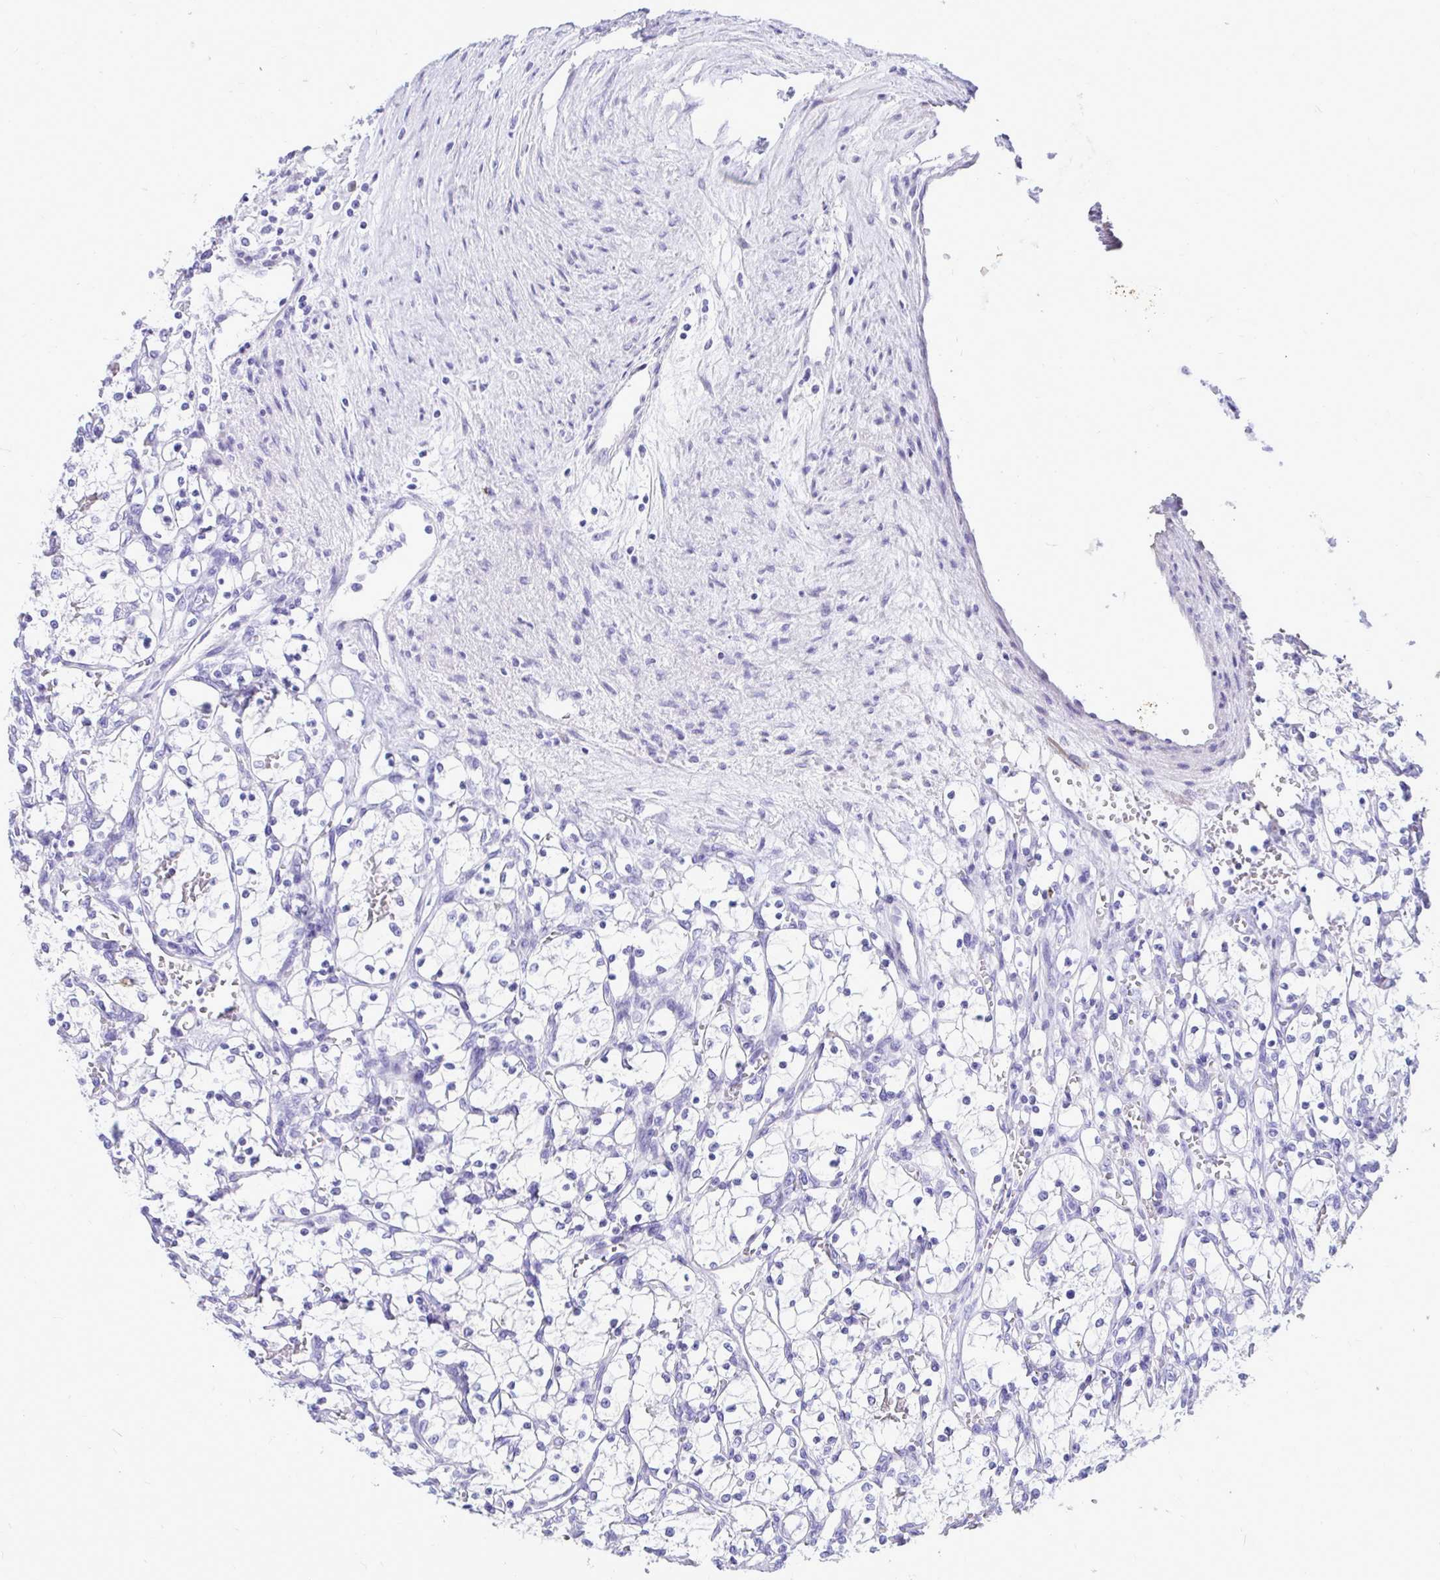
{"staining": {"intensity": "negative", "quantity": "none", "location": "none"}, "tissue": "renal cancer", "cell_type": "Tumor cells", "image_type": "cancer", "snomed": [{"axis": "morphology", "description": "Adenocarcinoma, NOS"}, {"axis": "topography", "description": "Kidney"}], "caption": "Tumor cells show no significant protein expression in renal cancer. (DAB (3,3'-diaminobenzidine) IHC, high magnification).", "gene": "ANKDD1B", "patient": {"sex": "female", "age": 69}}